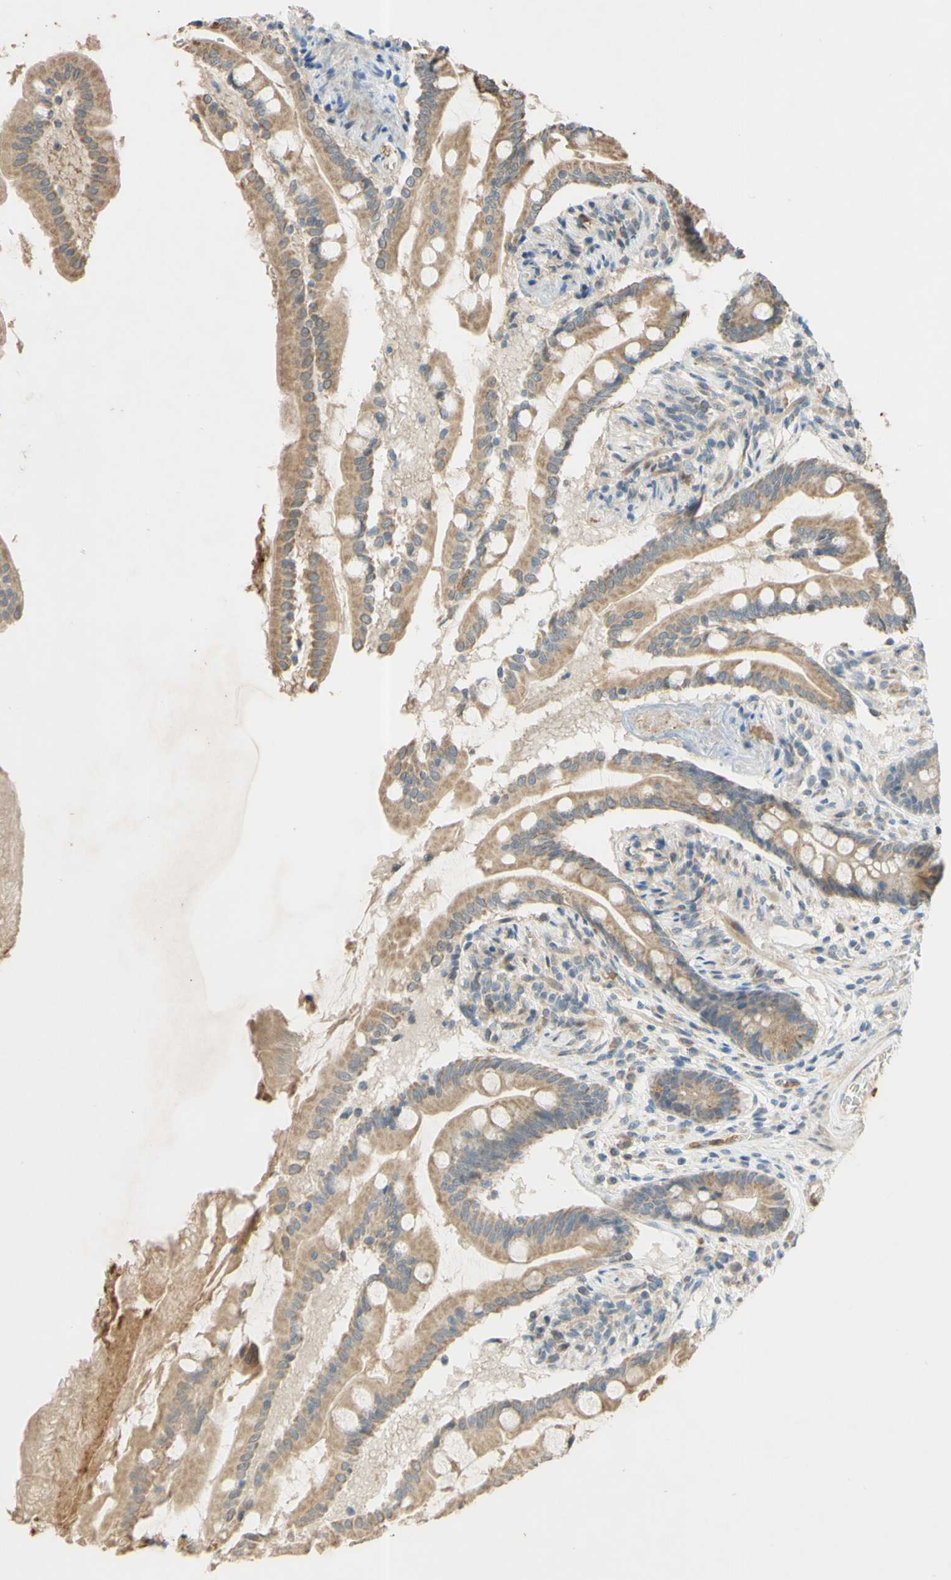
{"staining": {"intensity": "moderate", "quantity": ">75%", "location": "cytoplasmic/membranous"}, "tissue": "small intestine", "cell_type": "Glandular cells", "image_type": "normal", "snomed": [{"axis": "morphology", "description": "Normal tissue, NOS"}, {"axis": "topography", "description": "Small intestine"}], "caption": "Protein expression analysis of benign small intestine reveals moderate cytoplasmic/membranous staining in about >75% of glandular cells. (Brightfield microscopy of DAB IHC at high magnification).", "gene": "GATA1", "patient": {"sex": "female", "age": 56}}